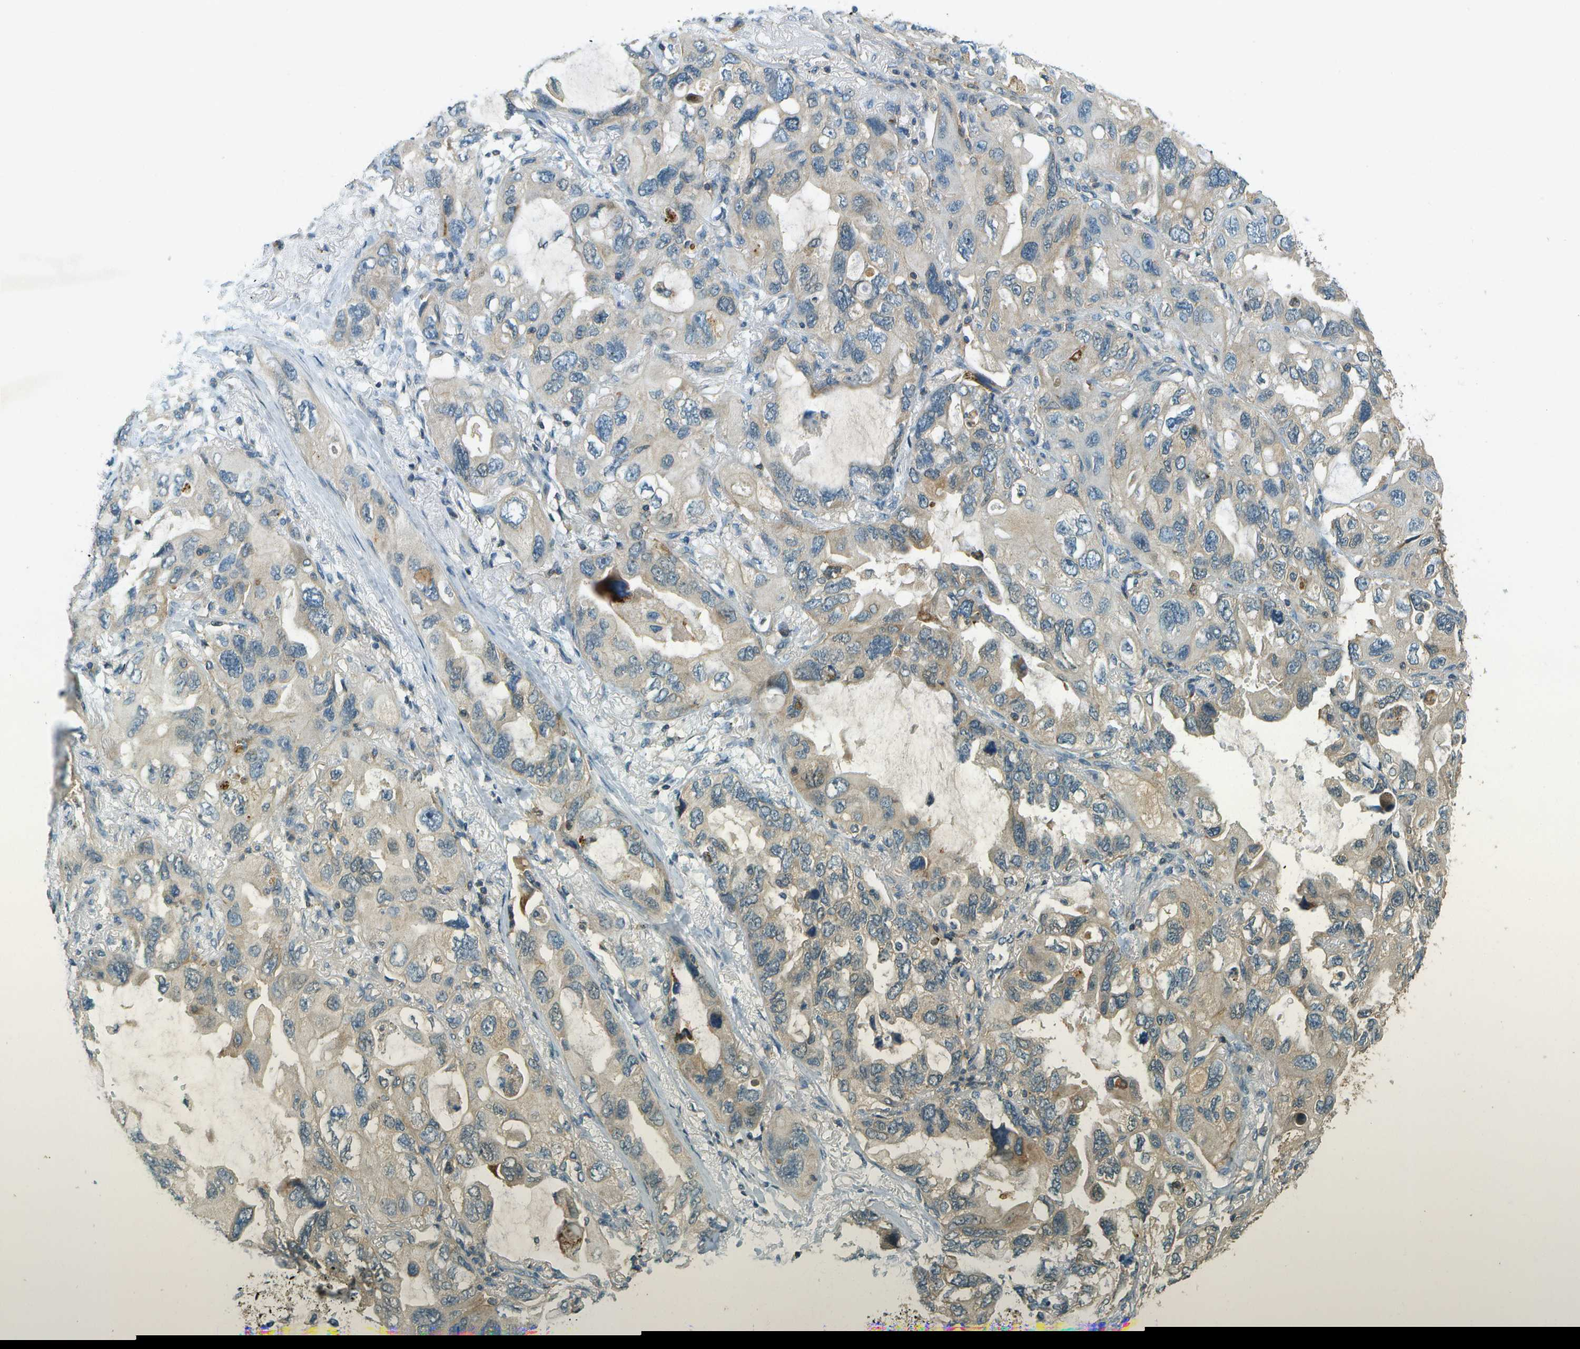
{"staining": {"intensity": "moderate", "quantity": "<25%", "location": "cytoplasmic/membranous"}, "tissue": "lung cancer", "cell_type": "Tumor cells", "image_type": "cancer", "snomed": [{"axis": "morphology", "description": "Squamous cell carcinoma, NOS"}, {"axis": "topography", "description": "Lung"}], "caption": "Protein staining reveals moderate cytoplasmic/membranous positivity in about <25% of tumor cells in lung cancer. (DAB (3,3'-diaminobenzidine) = brown stain, brightfield microscopy at high magnification).", "gene": "NUDT4", "patient": {"sex": "female", "age": 73}}